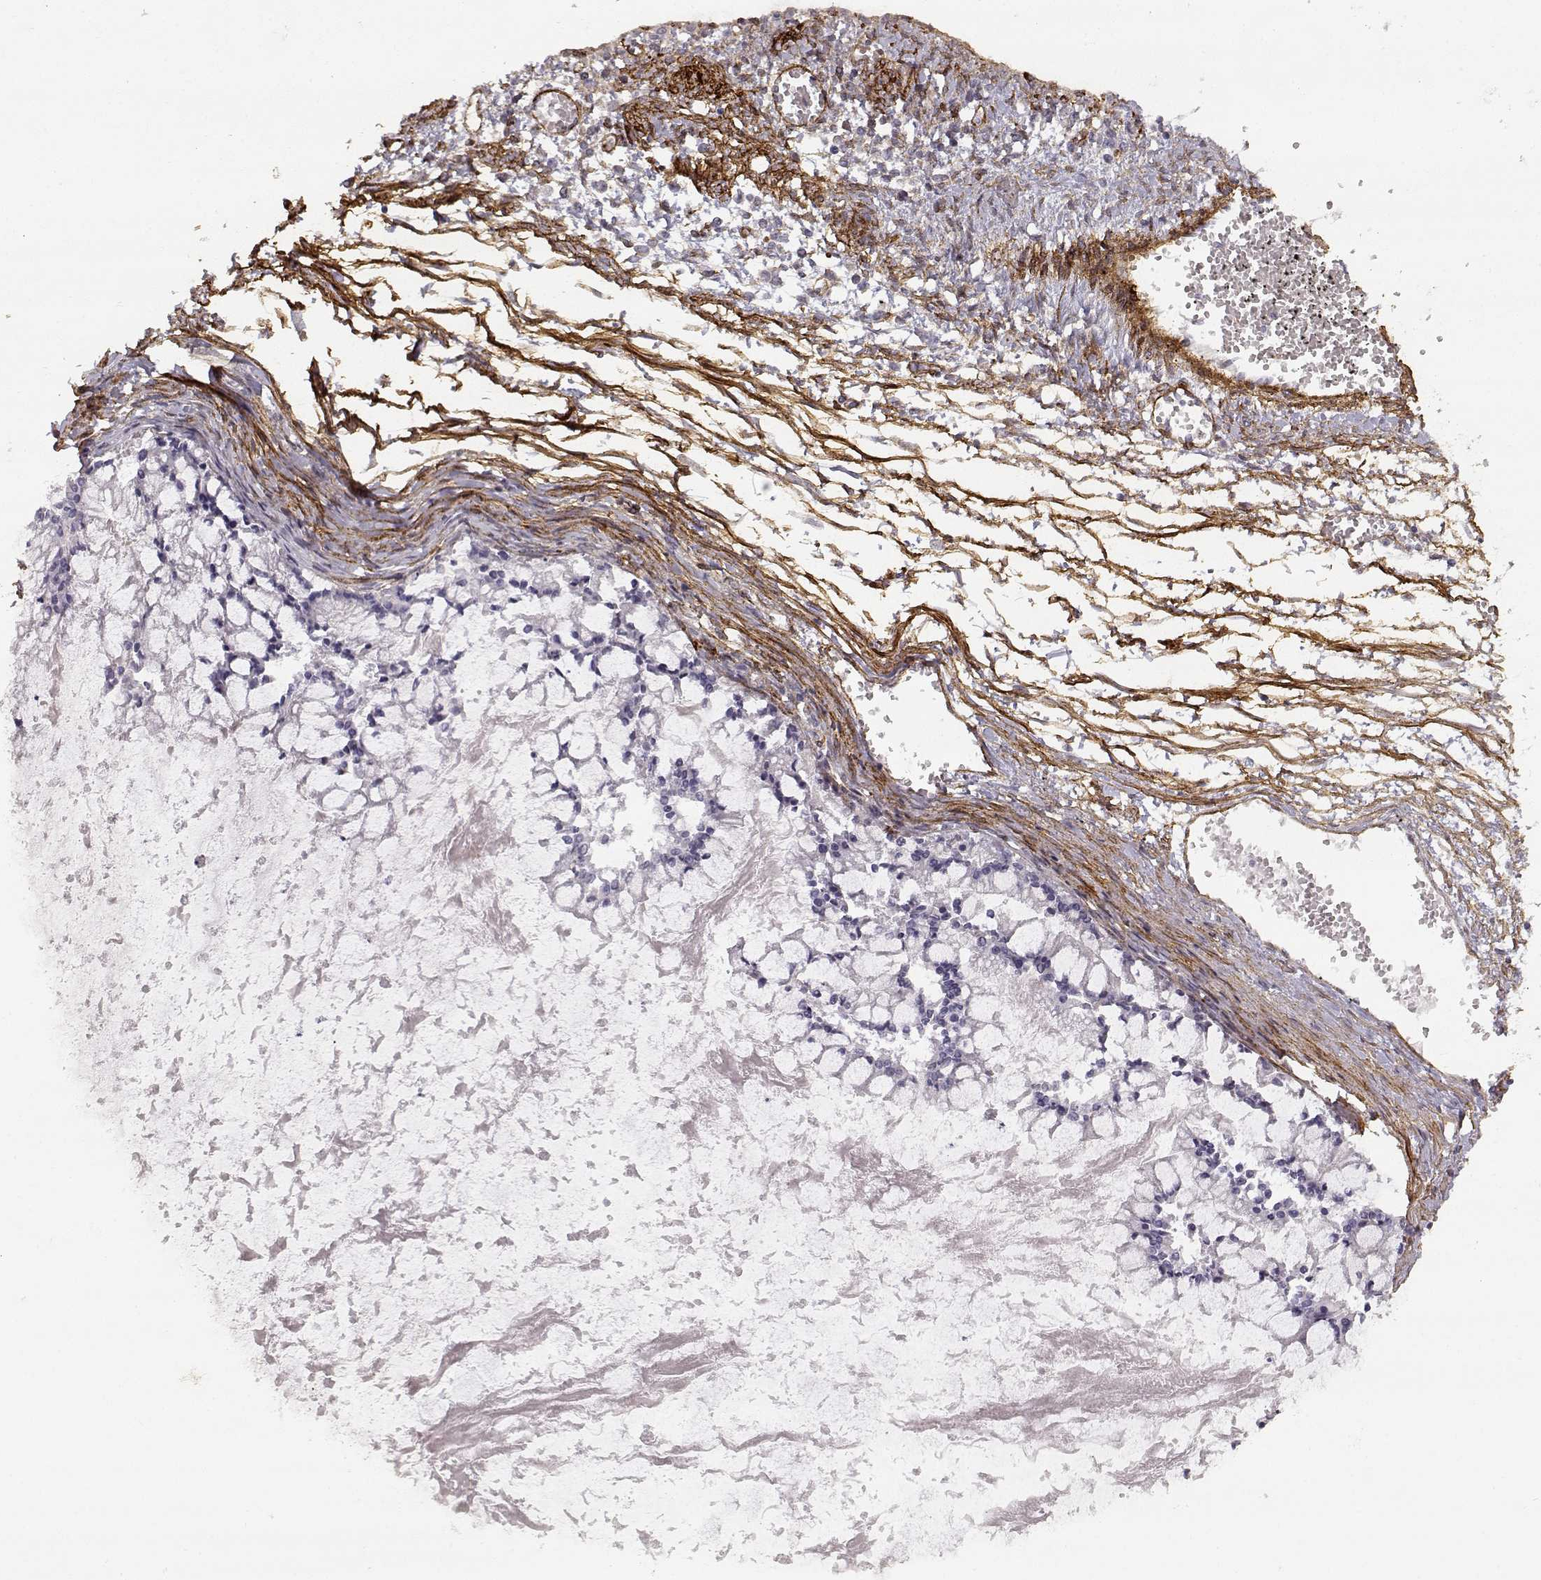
{"staining": {"intensity": "negative", "quantity": "none", "location": "none"}, "tissue": "ovarian cancer", "cell_type": "Tumor cells", "image_type": "cancer", "snomed": [{"axis": "morphology", "description": "Cystadenocarcinoma, mucinous, NOS"}, {"axis": "topography", "description": "Ovary"}], "caption": "High magnification brightfield microscopy of mucinous cystadenocarcinoma (ovarian) stained with DAB (brown) and counterstained with hematoxylin (blue): tumor cells show no significant expression.", "gene": "LAMC1", "patient": {"sex": "female", "age": 67}}